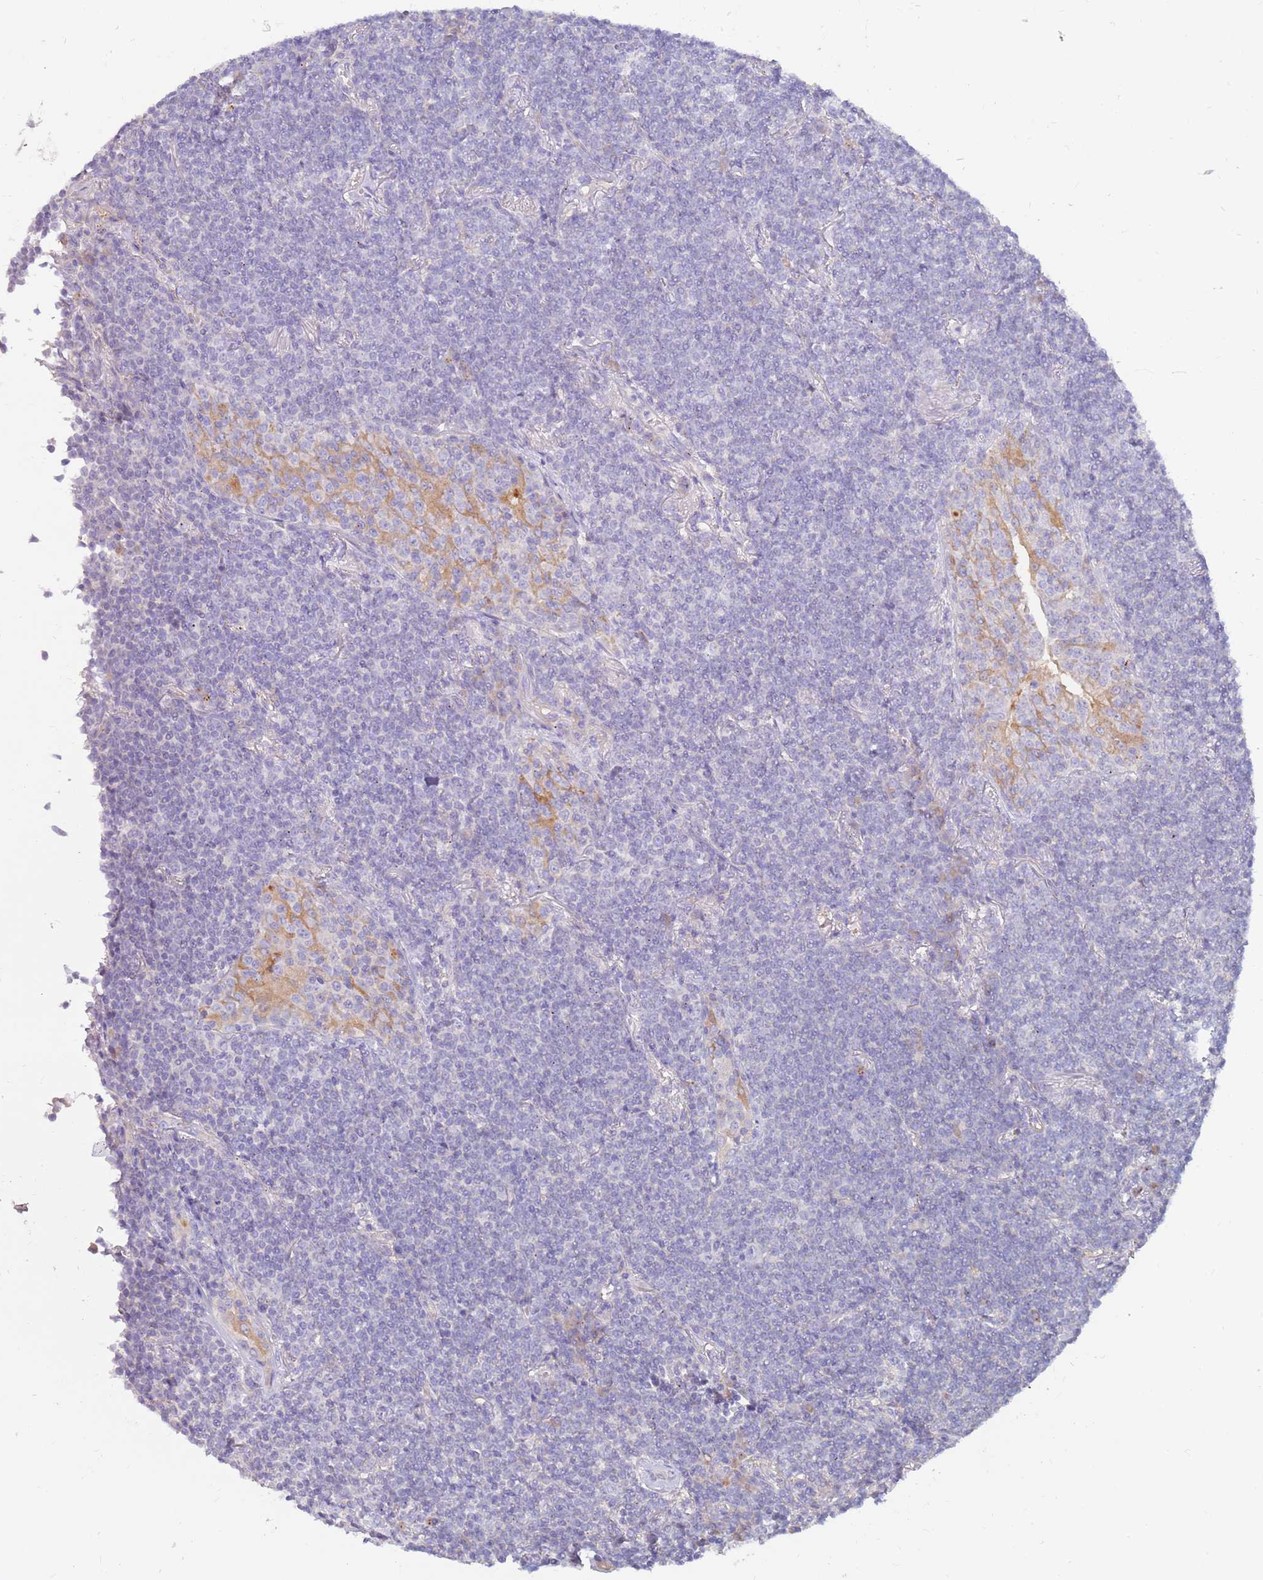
{"staining": {"intensity": "negative", "quantity": "none", "location": "none"}, "tissue": "lymphoma", "cell_type": "Tumor cells", "image_type": "cancer", "snomed": [{"axis": "morphology", "description": "Malignant lymphoma, non-Hodgkin's type, Low grade"}, {"axis": "topography", "description": "Lung"}], "caption": "An image of human lymphoma is negative for staining in tumor cells. The staining is performed using DAB (3,3'-diaminobenzidine) brown chromogen with nuclei counter-stained in using hematoxylin.", "gene": "SLC44A4", "patient": {"sex": "female", "age": 71}}